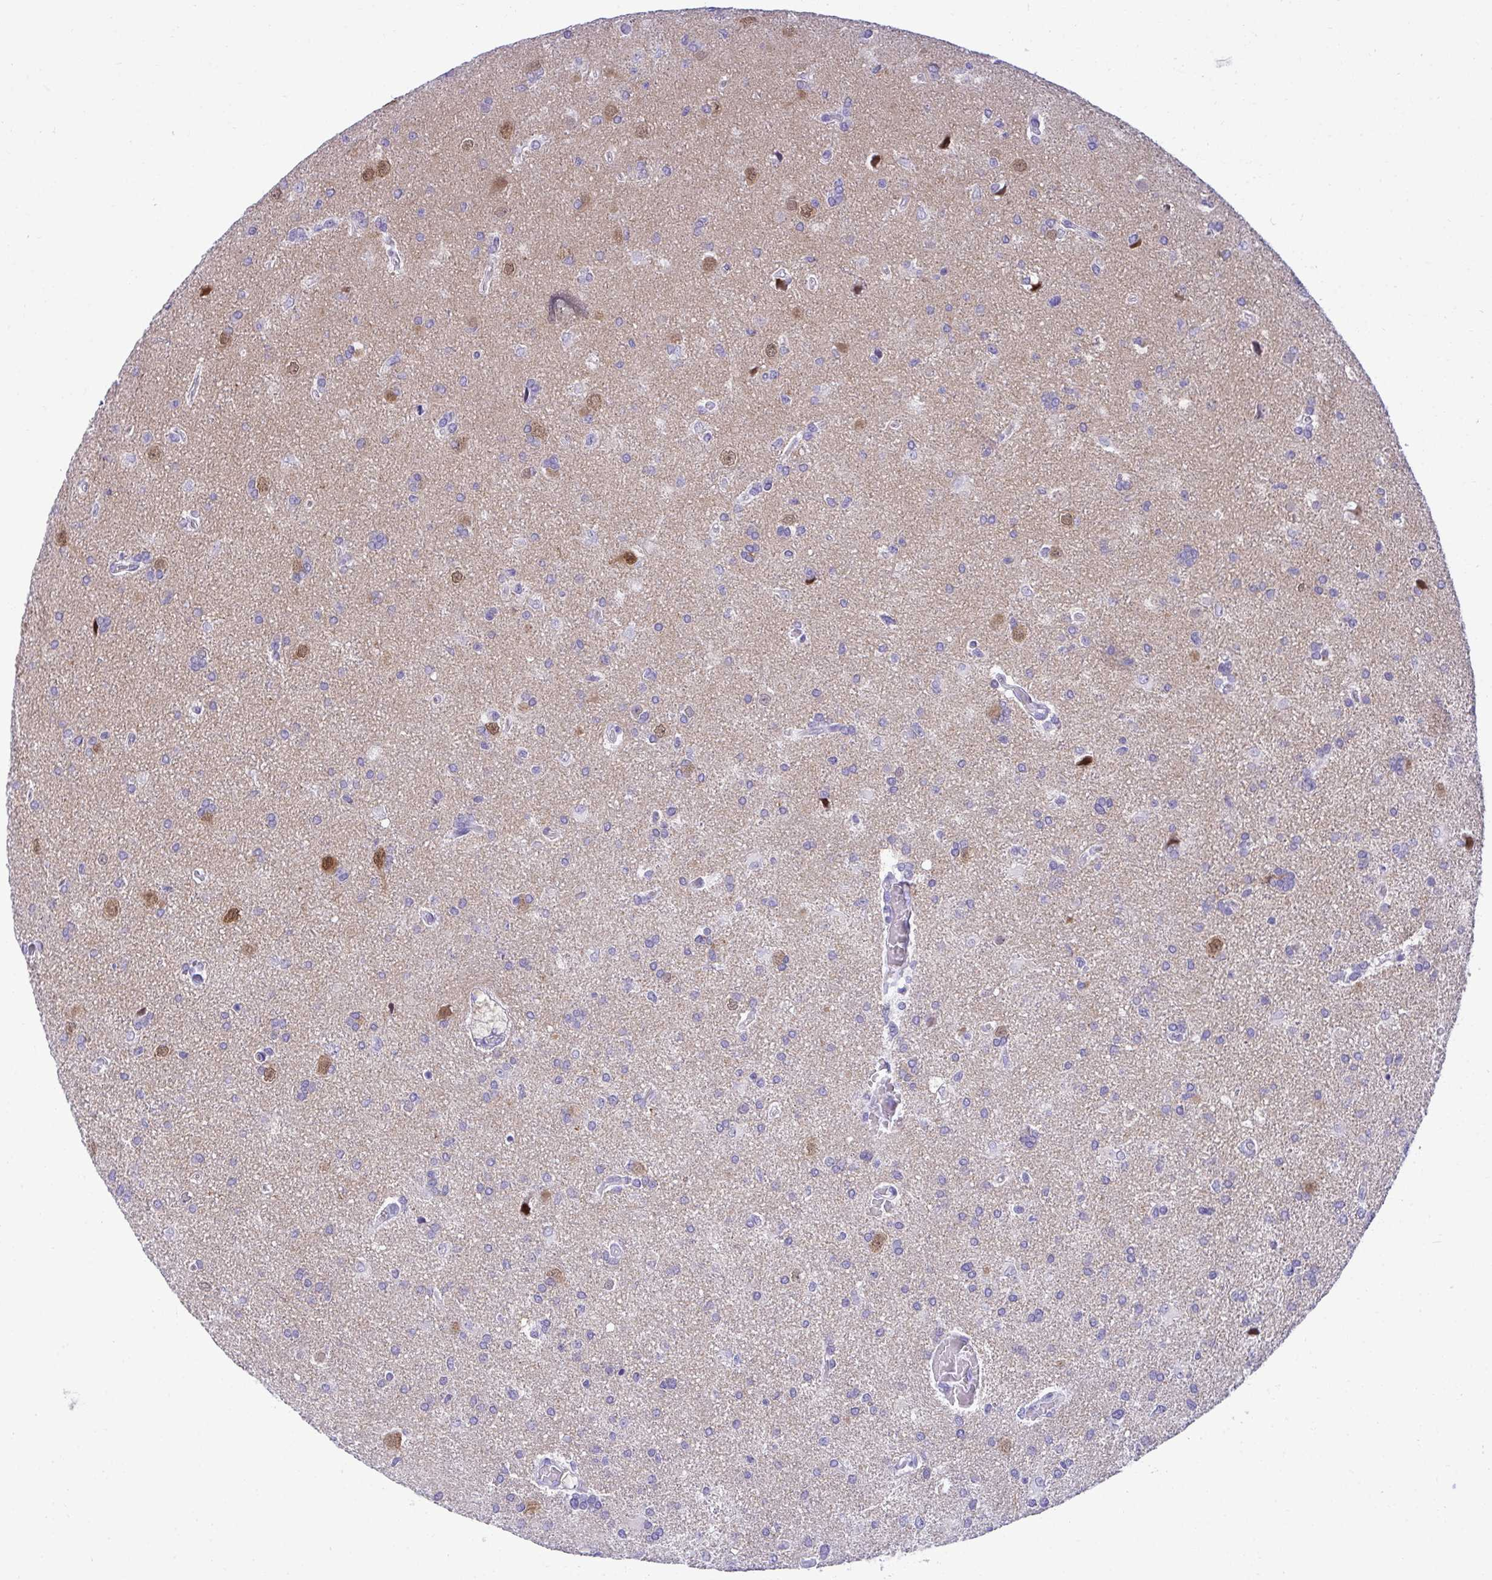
{"staining": {"intensity": "negative", "quantity": "none", "location": "none"}, "tissue": "glioma", "cell_type": "Tumor cells", "image_type": "cancer", "snomed": [{"axis": "morphology", "description": "Glioma, malignant, High grade"}, {"axis": "topography", "description": "Brain"}], "caption": "Human high-grade glioma (malignant) stained for a protein using immunohistochemistry (IHC) displays no staining in tumor cells.", "gene": "PGM2L1", "patient": {"sex": "male", "age": 68}}